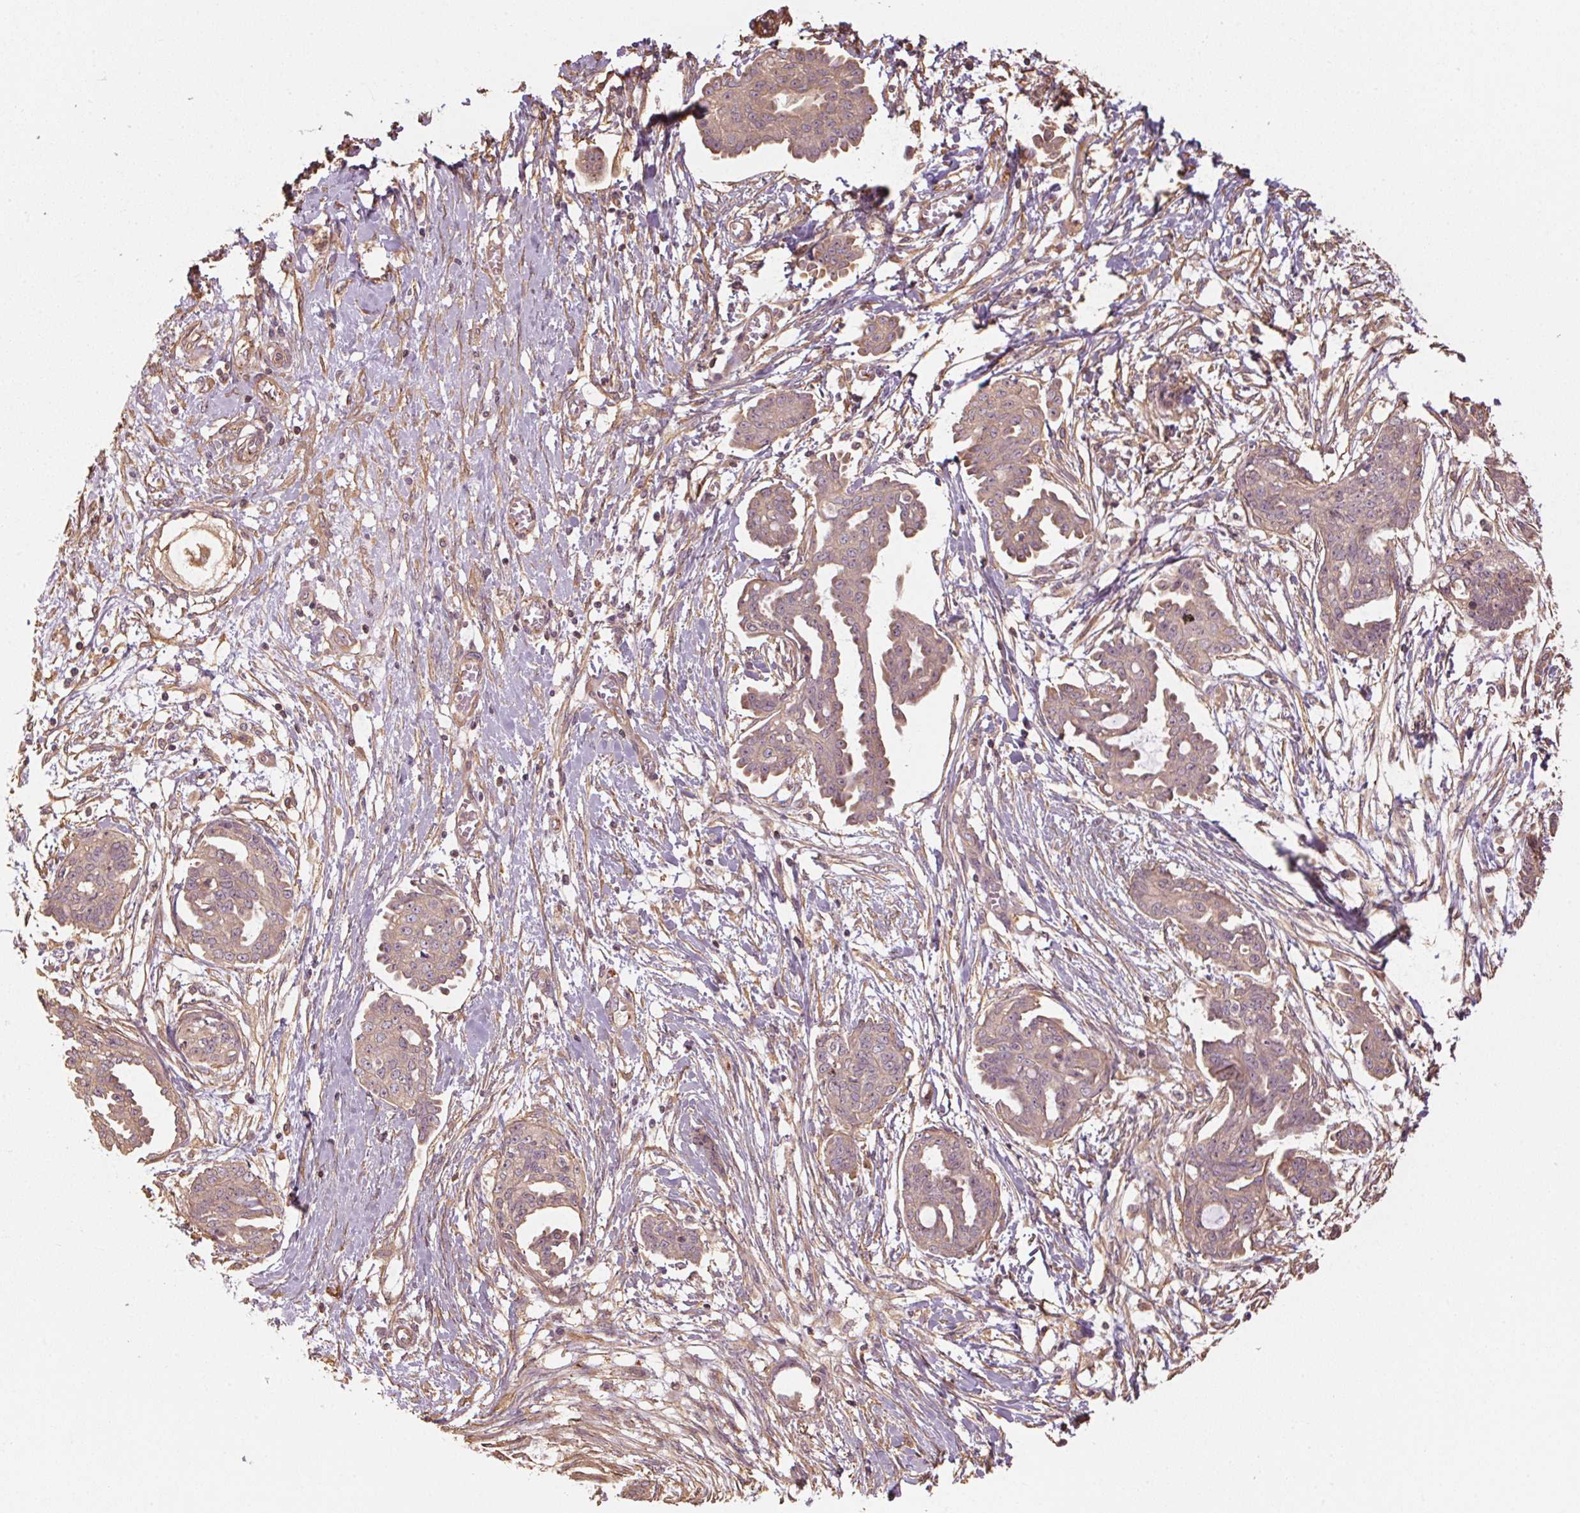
{"staining": {"intensity": "weak", "quantity": ">75%", "location": "cytoplasmic/membranous"}, "tissue": "ovarian cancer", "cell_type": "Tumor cells", "image_type": "cancer", "snomed": [{"axis": "morphology", "description": "Cystadenocarcinoma, serous, NOS"}, {"axis": "topography", "description": "Ovary"}], "caption": "Serous cystadenocarcinoma (ovarian) stained for a protein (brown) shows weak cytoplasmic/membranous positive positivity in approximately >75% of tumor cells.", "gene": "QDPR", "patient": {"sex": "female", "age": 71}}